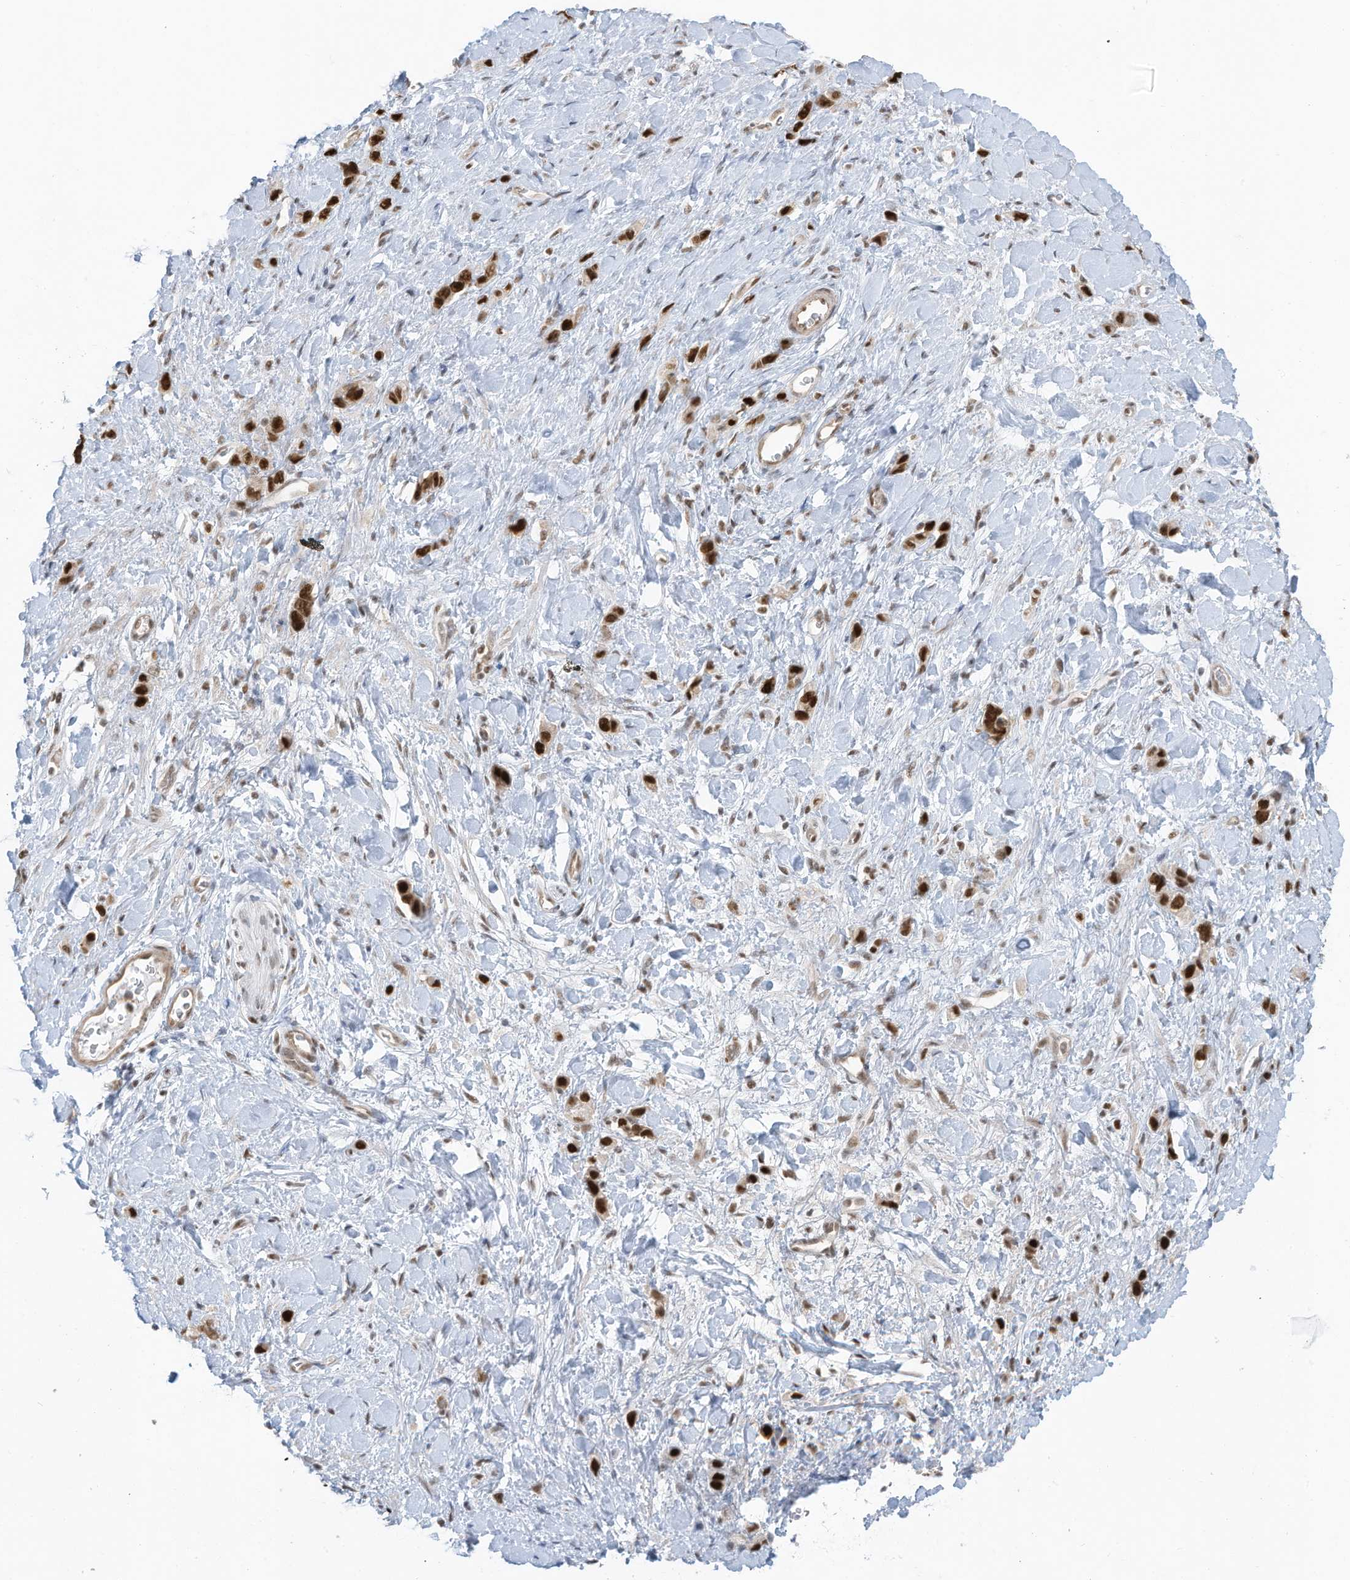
{"staining": {"intensity": "strong", "quantity": ">75%", "location": "nuclear"}, "tissue": "stomach cancer", "cell_type": "Tumor cells", "image_type": "cancer", "snomed": [{"axis": "morphology", "description": "Adenocarcinoma, NOS"}, {"axis": "topography", "description": "Stomach"}], "caption": "A brown stain shows strong nuclear positivity of a protein in human stomach cancer tumor cells.", "gene": "DBR1", "patient": {"sex": "female", "age": 65}}